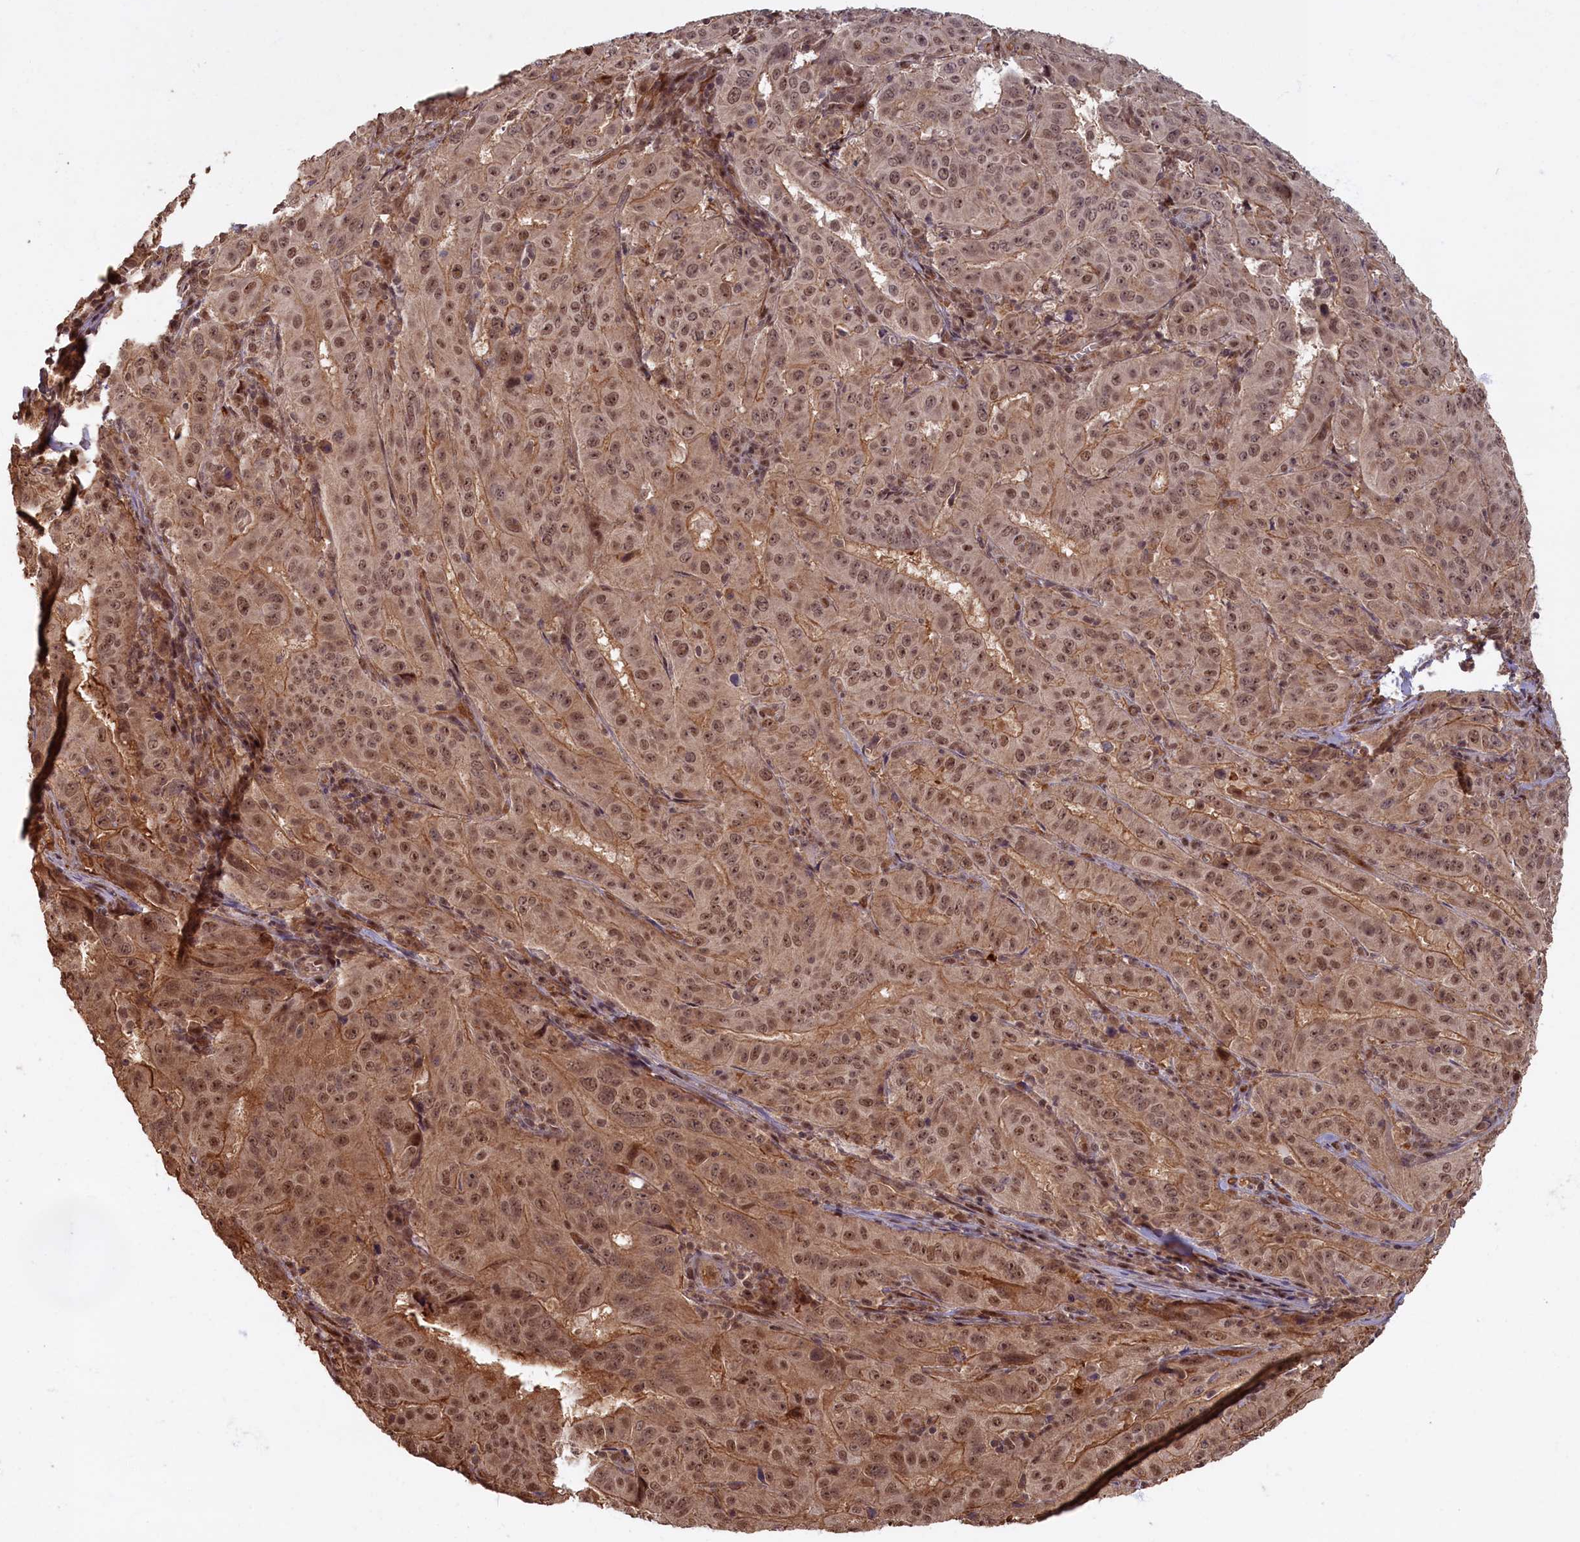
{"staining": {"intensity": "moderate", "quantity": ">75%", "location": "cytoplasmic/membranous,nuclear"}, "tissue": "pancreatic cancer", "cell_type": "Tumor cells", "image_type": "cancer", "snomed": [{"axis": "morphology", "description": "Adenocarcinoma, NOS"}, {"axis": "topography", "description": "Pancreas"}], "caption": "Brown immunohistochemical staining in pancreatic cancer (adenocarcinoma) displays moderate cytoplasmic/membranous and nuclear positivity in about >75% of tumor cells.", "gene": "HIF3A", "patient": {"sex": "male", "age": 63}}